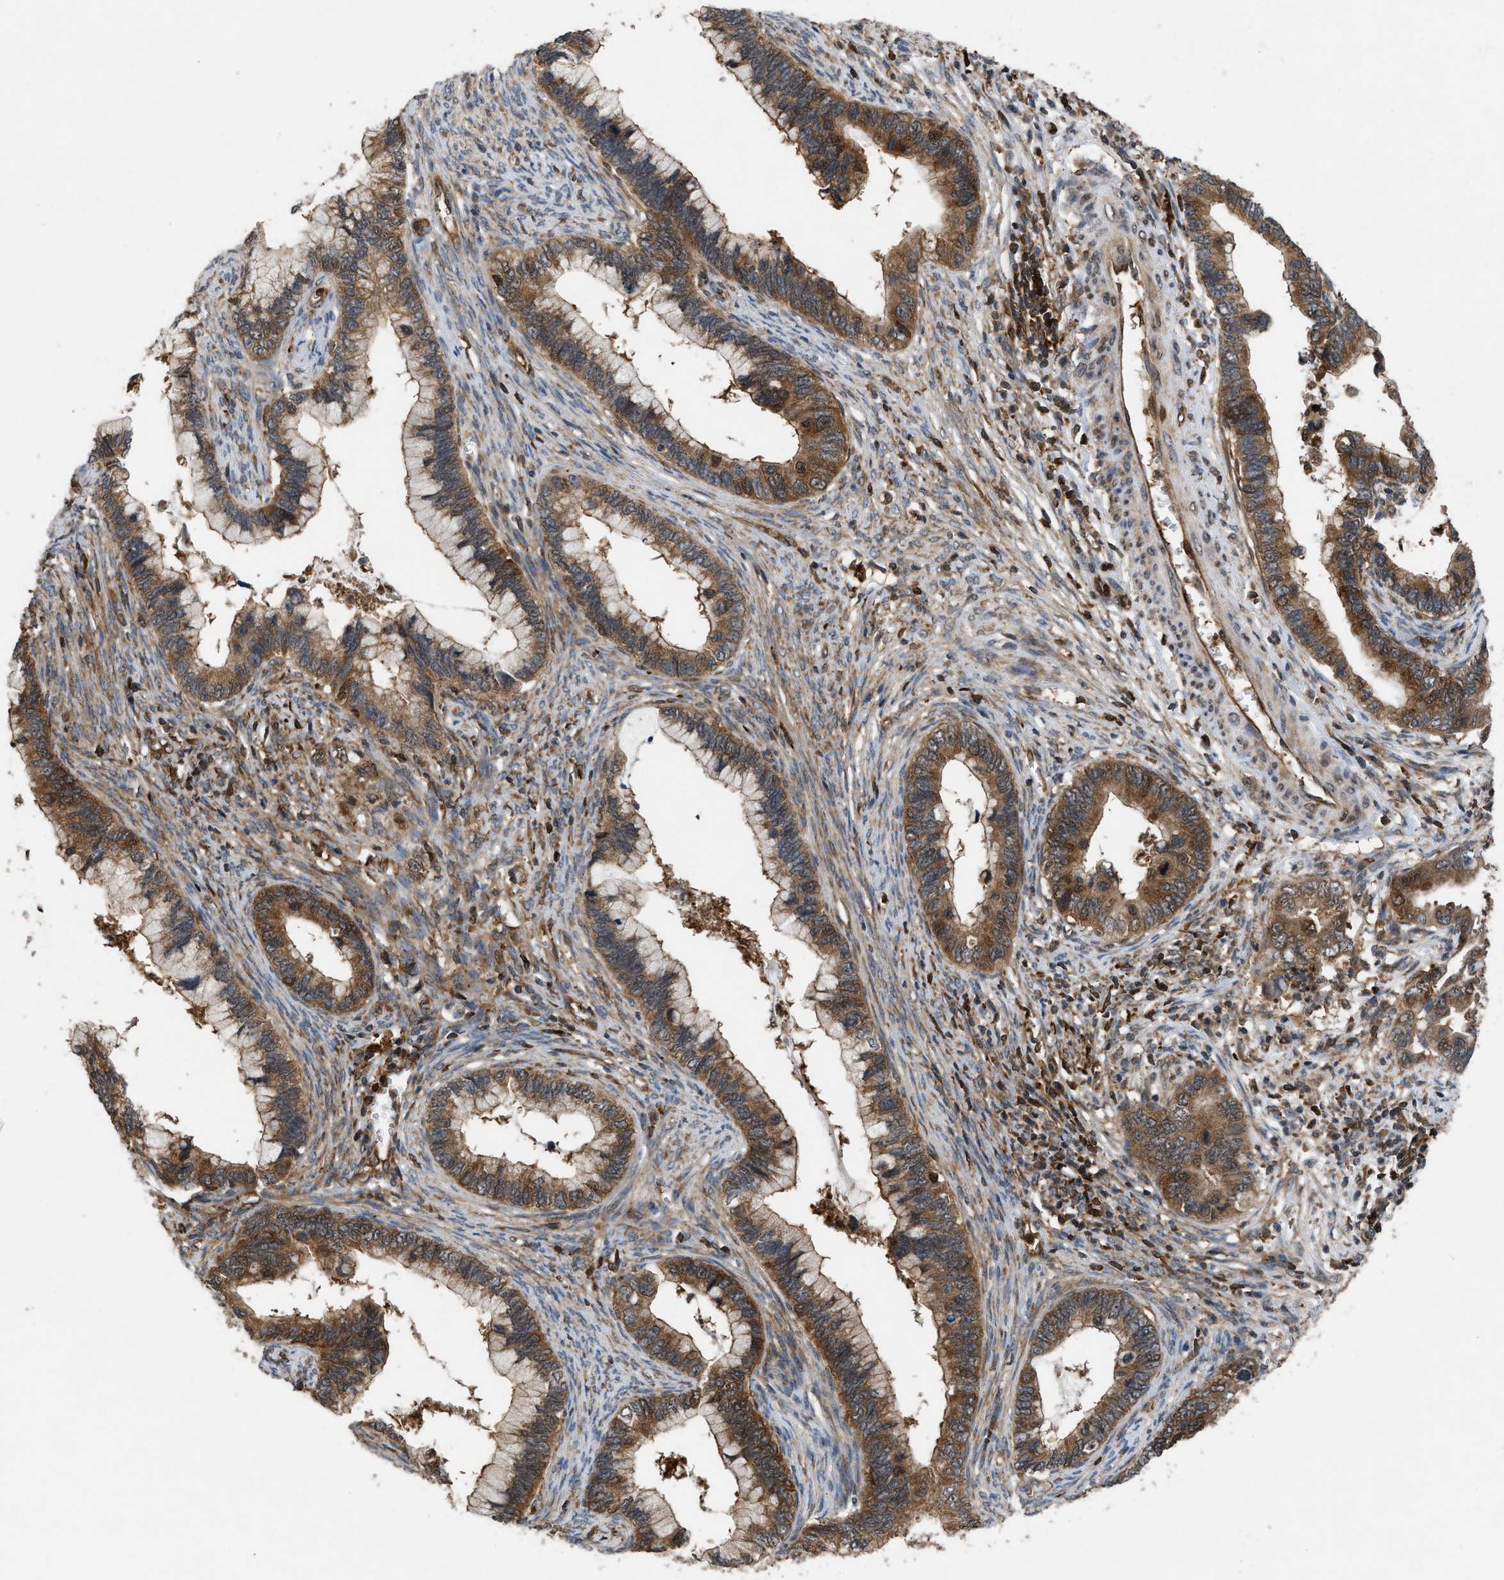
{"staining": {"intensity": "moderate", "quantity": ">75%", "location": "cytoplasmic/membranous"}, "tissue": "cervical cancer", "cell_type": "Tumor cells", "image_type": "cancer", "snomed": [{"axis": "morphology", "description": "Adenocarcinoma, NOS"}, {"axis": "topography", "description": "Cervix"}], "caption": "Human cervical cancer stained with a protein marker exhibits moderate staining in tumor cells.", "gene": "OXSR1", "patient": {"sex": "female", "age": 44}}